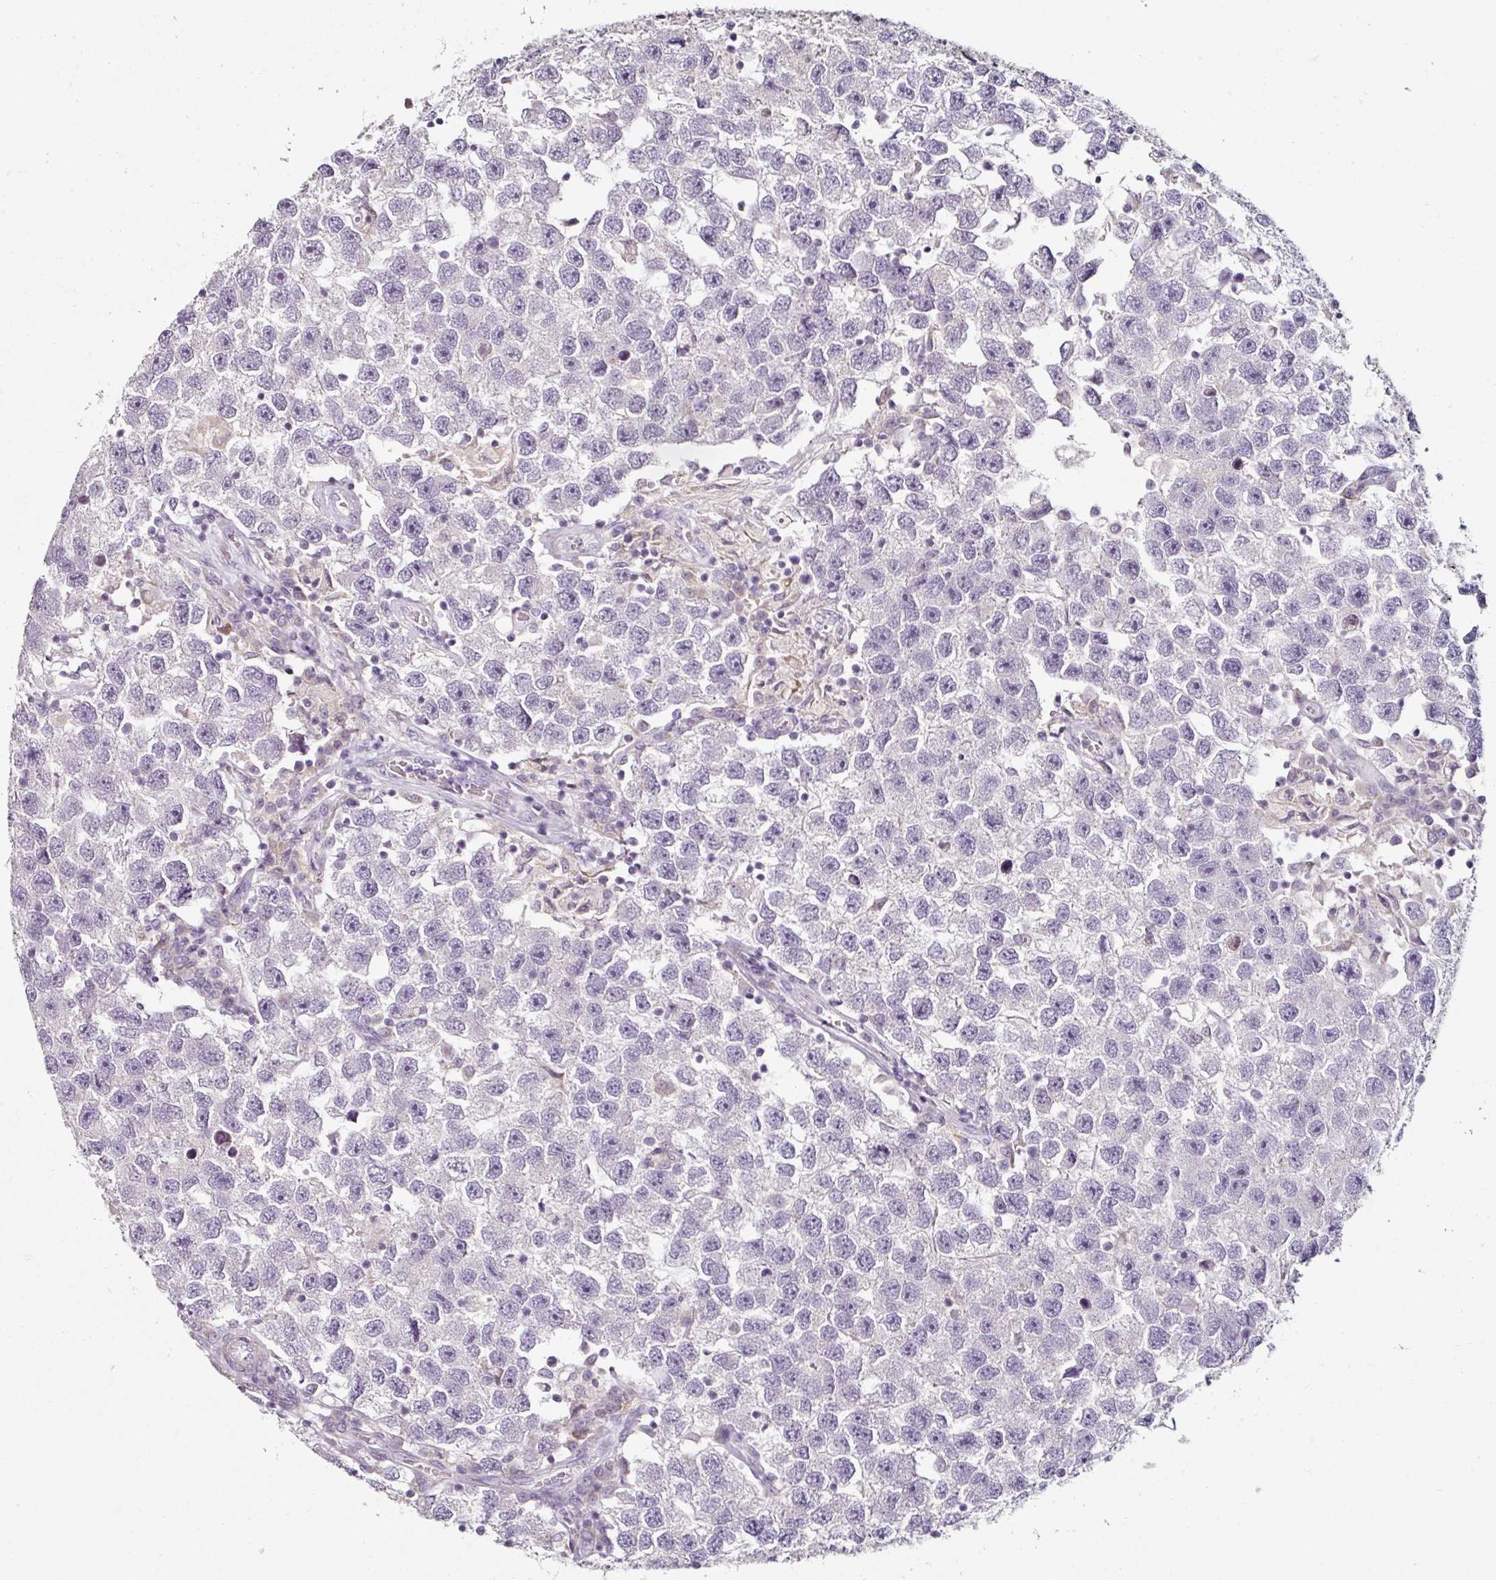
{"staining": {"intensity": "negative", "quantity": "none", "location": "none"}, "tissue": "testis cancer", "cell_type": "Tumor cells", "image_type": "cancer", "snomed": [{"axis": "morphology", "description": "Seminoma, NOS"}, {"axis": "topography", "description": "Testis"}], "caption": "DAB (3,3'-diaminobenzidine) immunohistochemical staining of testis cancer shows no significant expression in tumor cells. (DAB immunohistochemistry with hematoxylin counter stain).", "gene": "CAP2", "patient": {"sex": "male", "age": 26}}